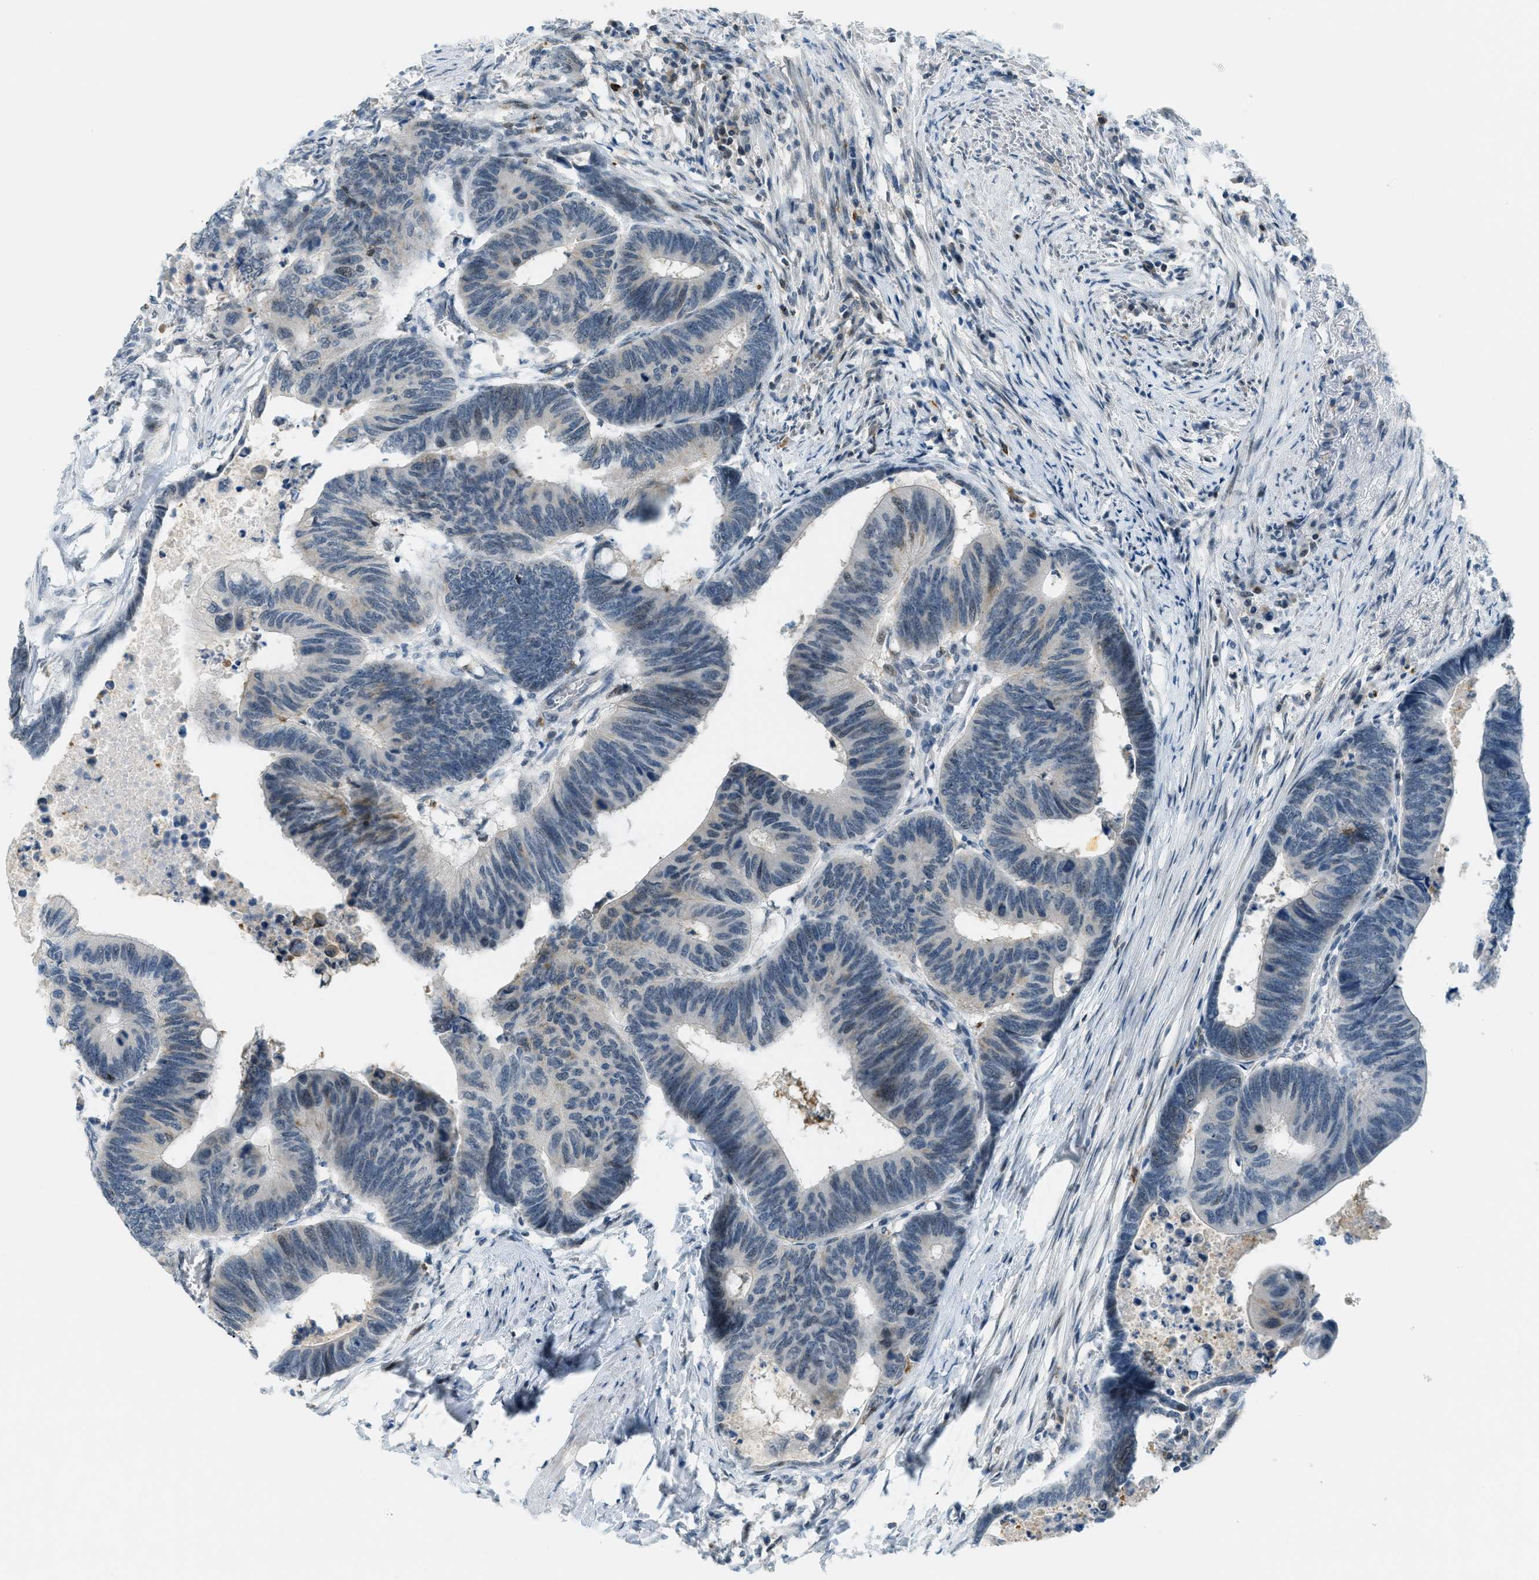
{"staining": {"intensity": "strong", "quantity": "<25%", "location": "cytoplasmic/membranous,nuclear"}, "tissue": "colorectal cancer", "cell_type": "Tumor cells", "image_type": "cancer", "snomed": [{"axis": "morphology", "description": "Normal tissue, NOS"}, {"axis": "morphology", "description": "Adenocarcinoma, NOS"}, {"axis": "topography", "description": "Rectum"}, {"axis": "topography", "description": "Peripheral nerve tissue"}], "caption": "Protein expression analysis of colorectal cancer displays strong cytoplasmic/membranous and nuclear staining in approximately <25% of tumor cells.", "gene": "FYN", "patient": {"sex": "male", "age": 92}}